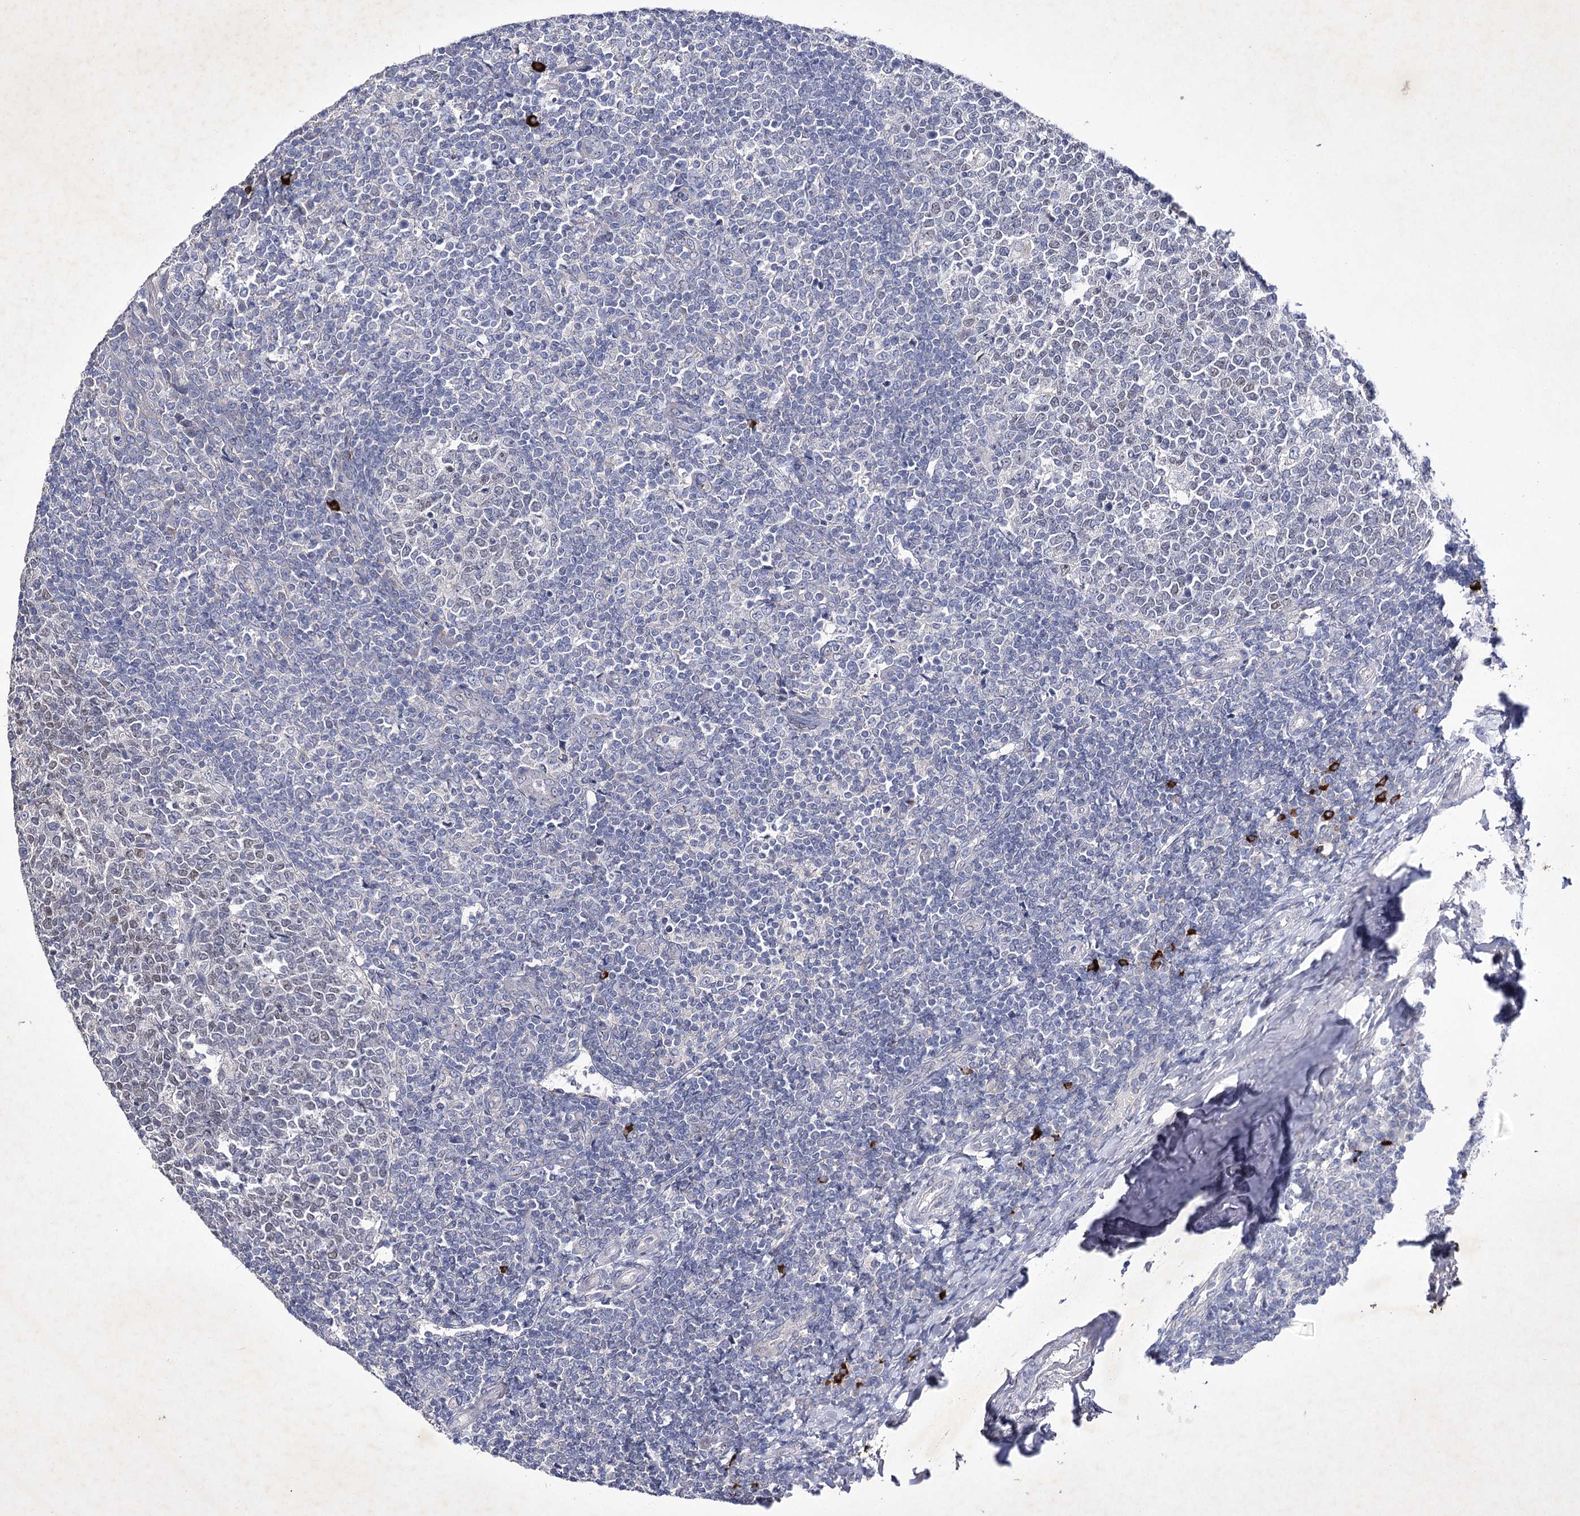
{"staining": {"intensity": "moderate", "quantity": "25%-75%", "location": "nuclear"}, "tissue": "tonsil", "cell_type": "Germinal center cells", "image_type": "normal", "snomed": [{"axis": "morphology", "description": "Normal tissue, NOS"}, {"axis": "topography", "description": "Tonsil"}], "caption": "The immunohistochemical stain shows moderate nuclear positivity in germinal center cells of normal tonsil. (Brightfield microscopy of DAB IHC at high magnification).", "gene": "COX15", "patient": {"sex": "female", "age": 19}}